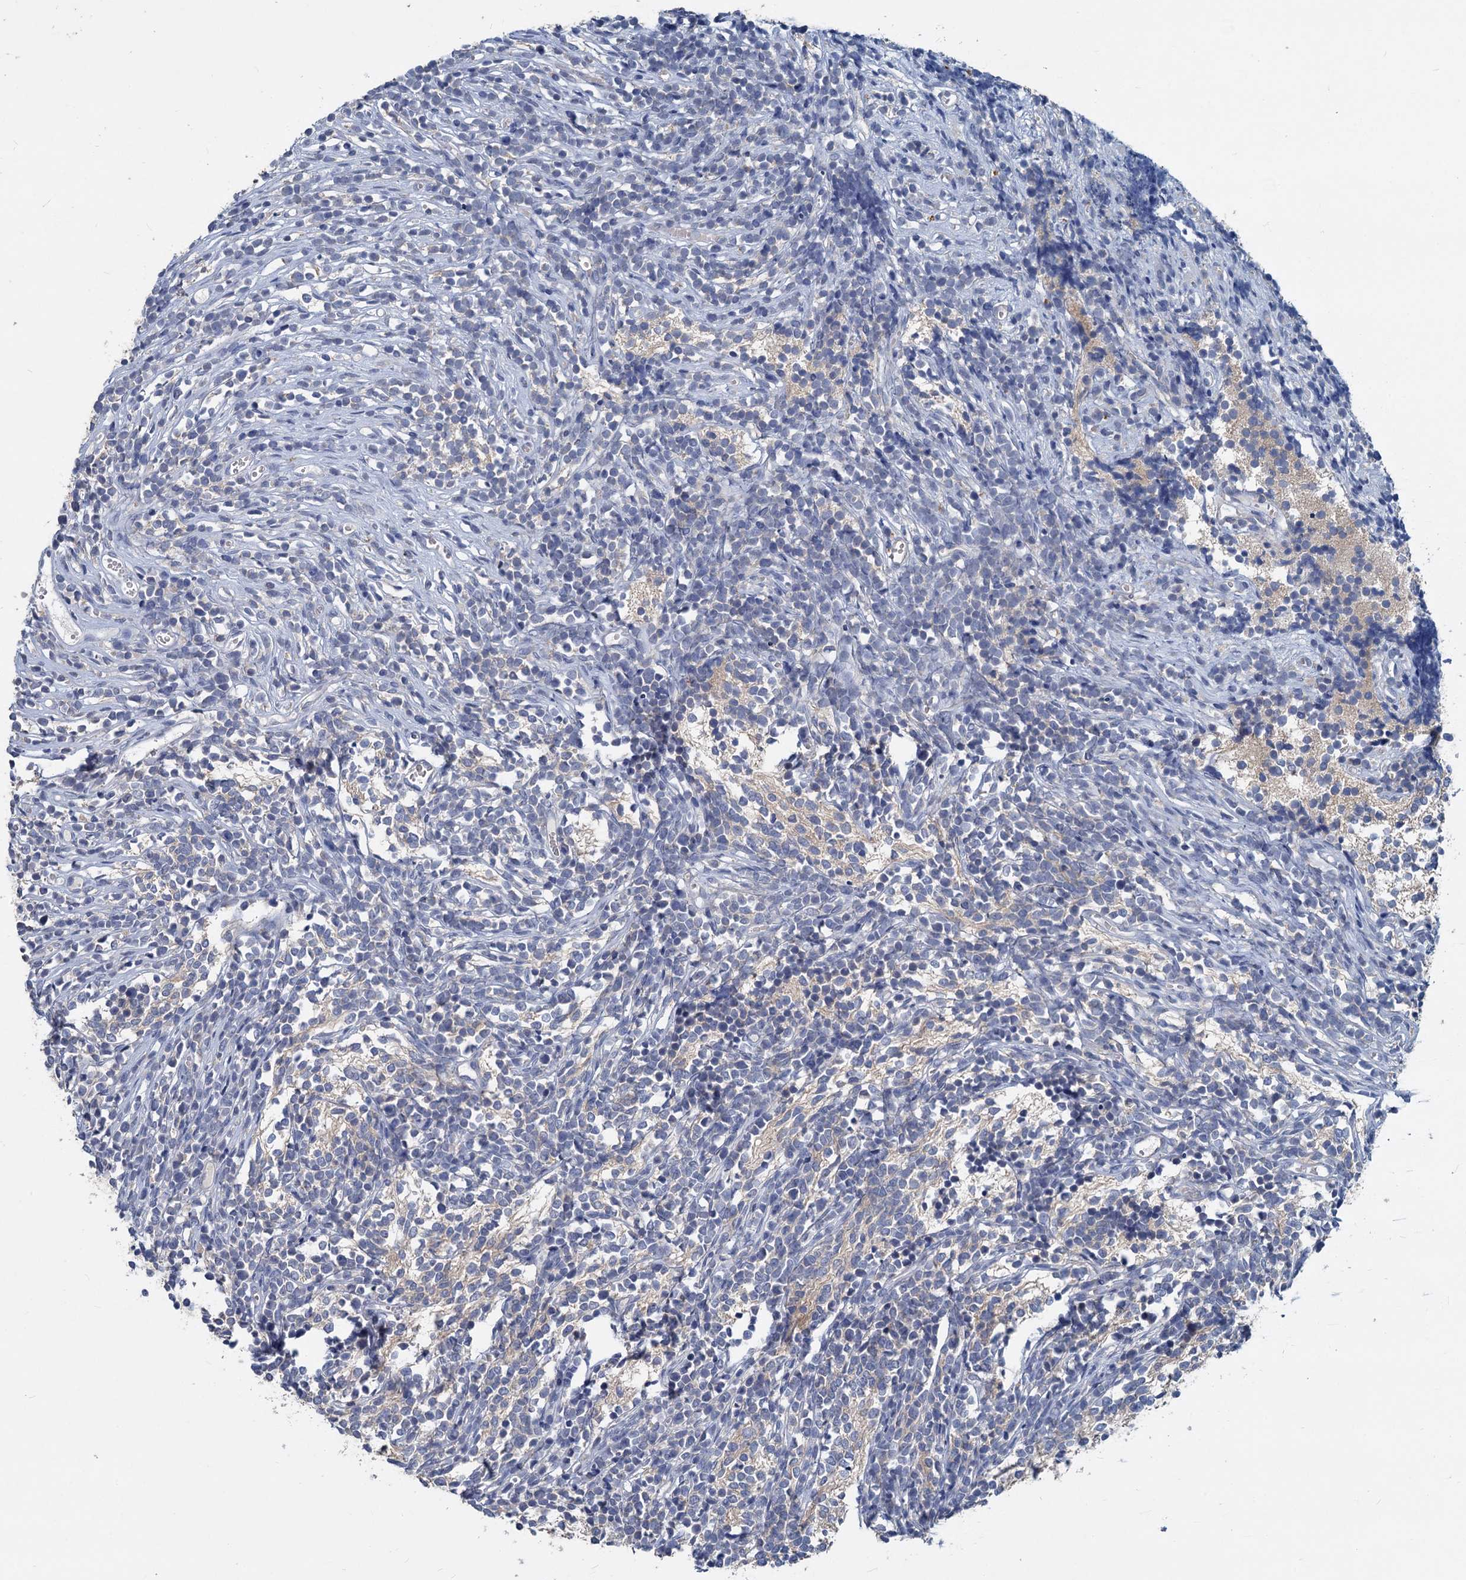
{"staining": {"intensity": "negative", "quantity": "none", "location": "none"}, "tissue": "glioma", "cell_type": "Tumor cells", "image_type": "cancer", "snomed": [{"axis": "morphology", "description": "Glioma, malignant, Low grade"}, {"axis": "topography", "description": "Brain"}], "caption": "The immunohistochemistry photomicrograph has no significant expression in tumor cells of low-grade glioma (malignant) tissue.", "gene": "SLC2A7", "patient": {"sex": "female", "age": 1}}